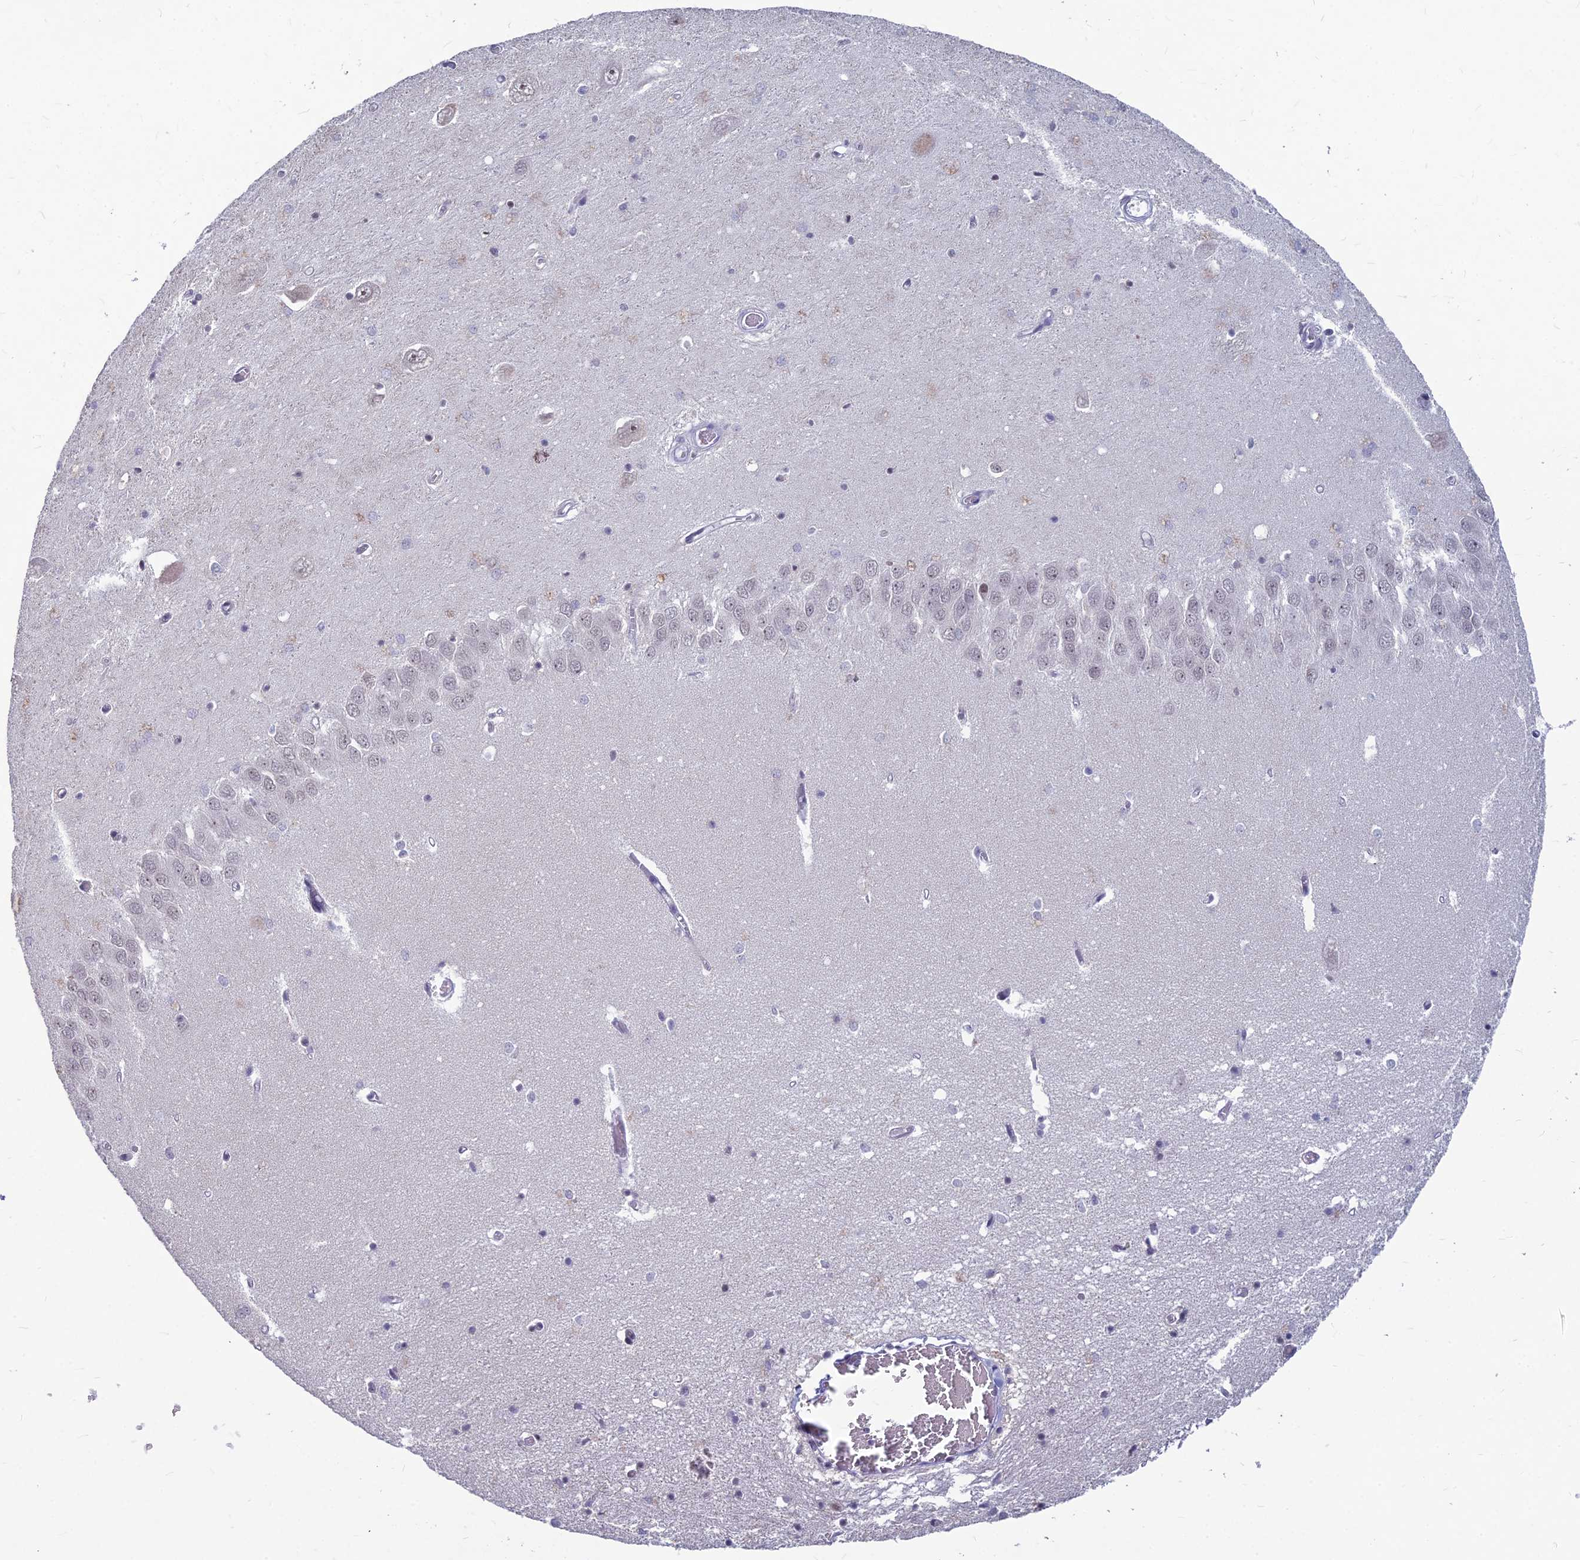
{"staining": {"intensity": "weak", "quantity": "<25%", "location": "nuclear"}, "tissue": "hippocampus", "cell_type": "Glial cells", "image_type": "normal", "snomed": [{"axis": "morphology", "description": "Normal tissue, NOS"}, {"axis": "topography", "description": "Hippocampus"}], "caption": "A high-resolution photomicrograph shows immunohistochemistry staining of normal hippocampus, which demonstrates no significant expression in glial cells.", "gene": "KAT7", "patient": {"sex": "male", "age": 70}}